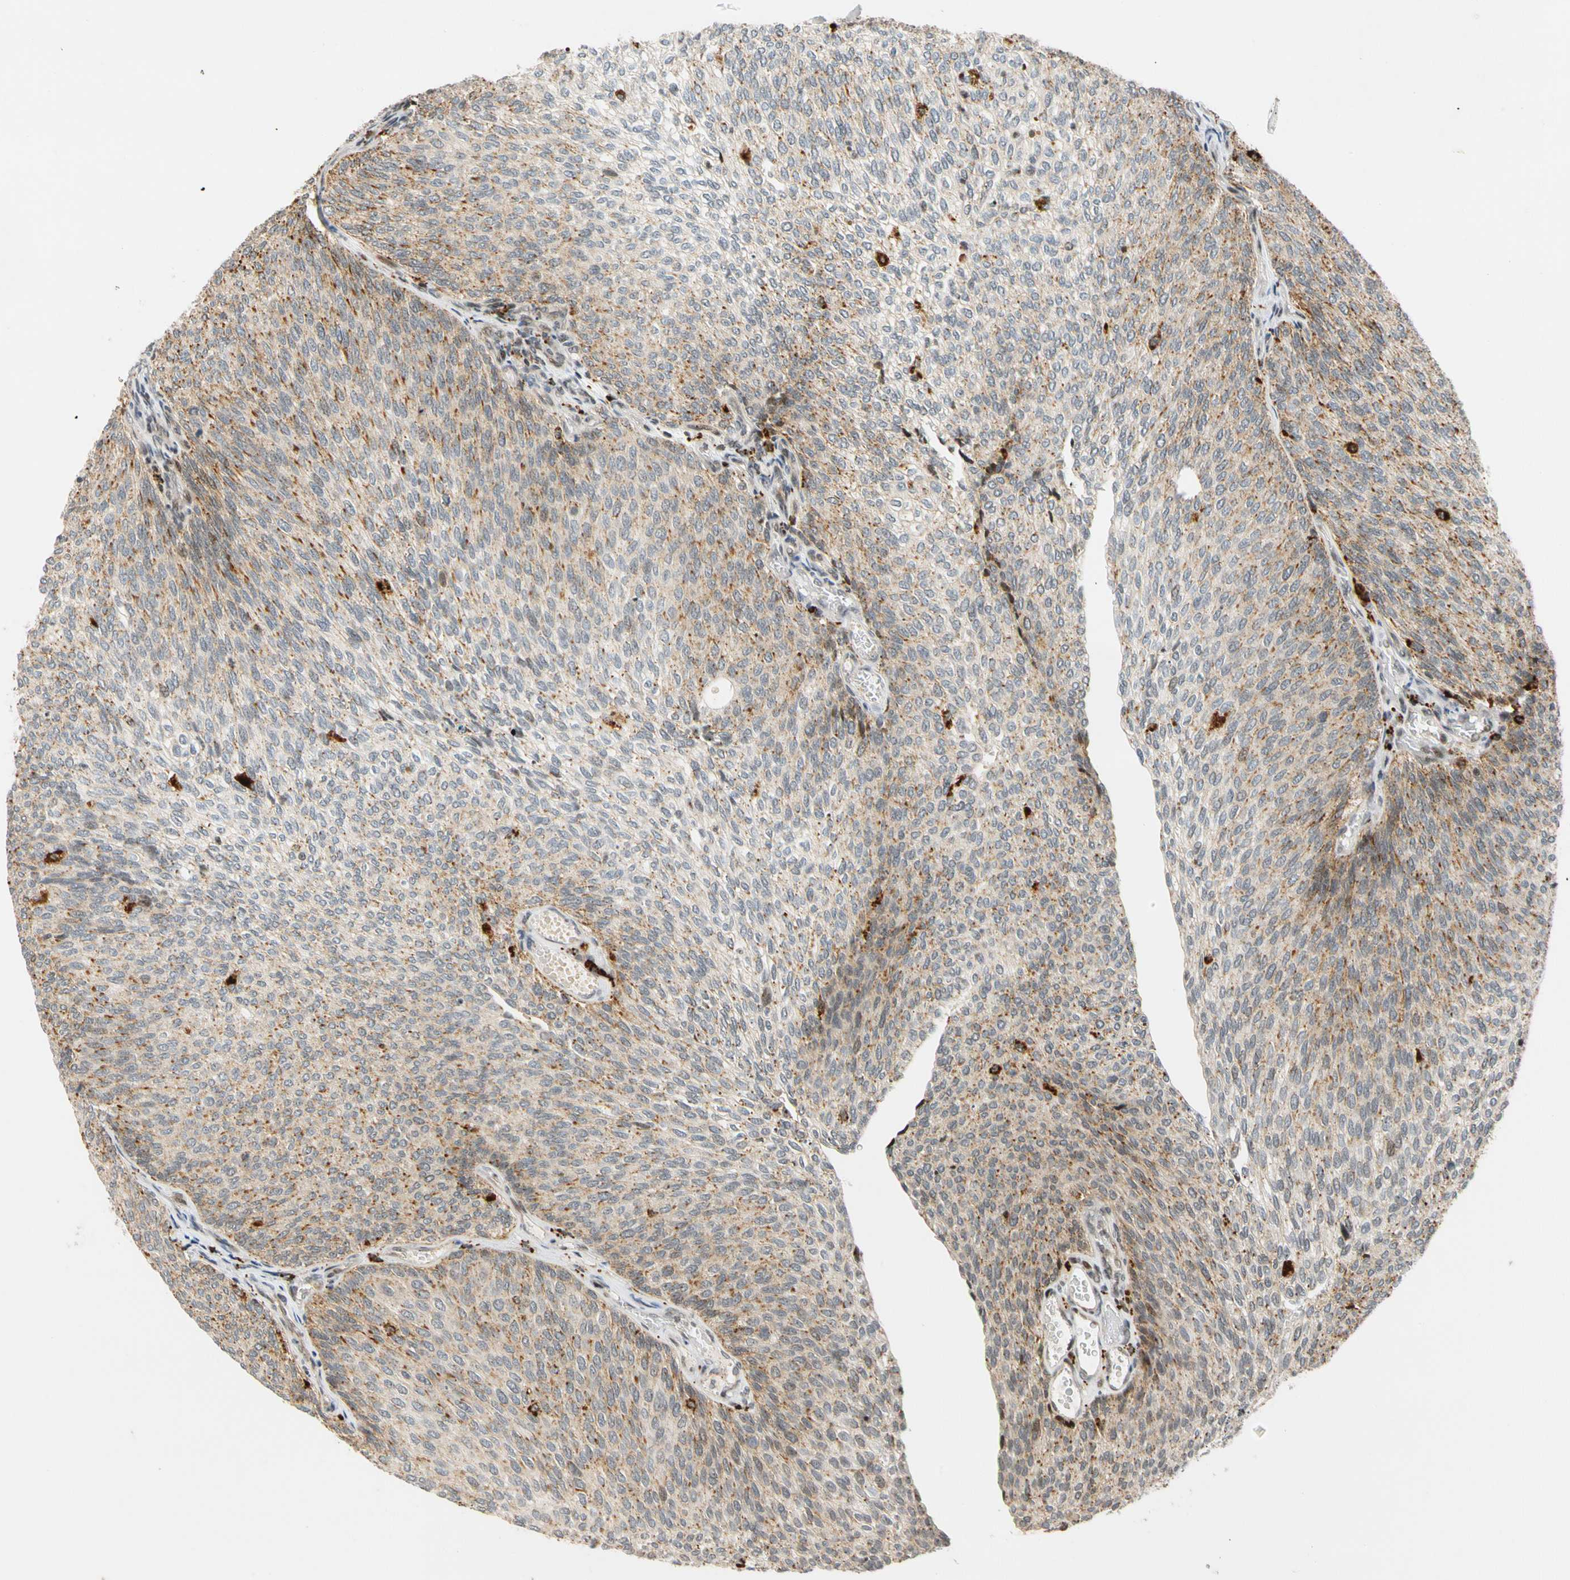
{"staining": {"intensity": "moderate", "quantity": "25%-75%", "location": "cytoplasmic/membranous"}, "tissue": "urothelial cancer", "cell_type": "Tumor cells", "image_type": "cancer", "snomed": [{"axis": "morphology", "description": "Urothelial carcinoma, Low grade"}, {"axis": "topography", "description": "Urinary bladder"}], "caption": "Approximately 25%-75% of tumor cells in human urothelial carcinoma (low-grade) show moderate cytoplasmic/membranous protein staining as visualized by brown immunohistochemical staining.", "gene": "CDK7", "patient": {"sex": "female", "age": 79}}